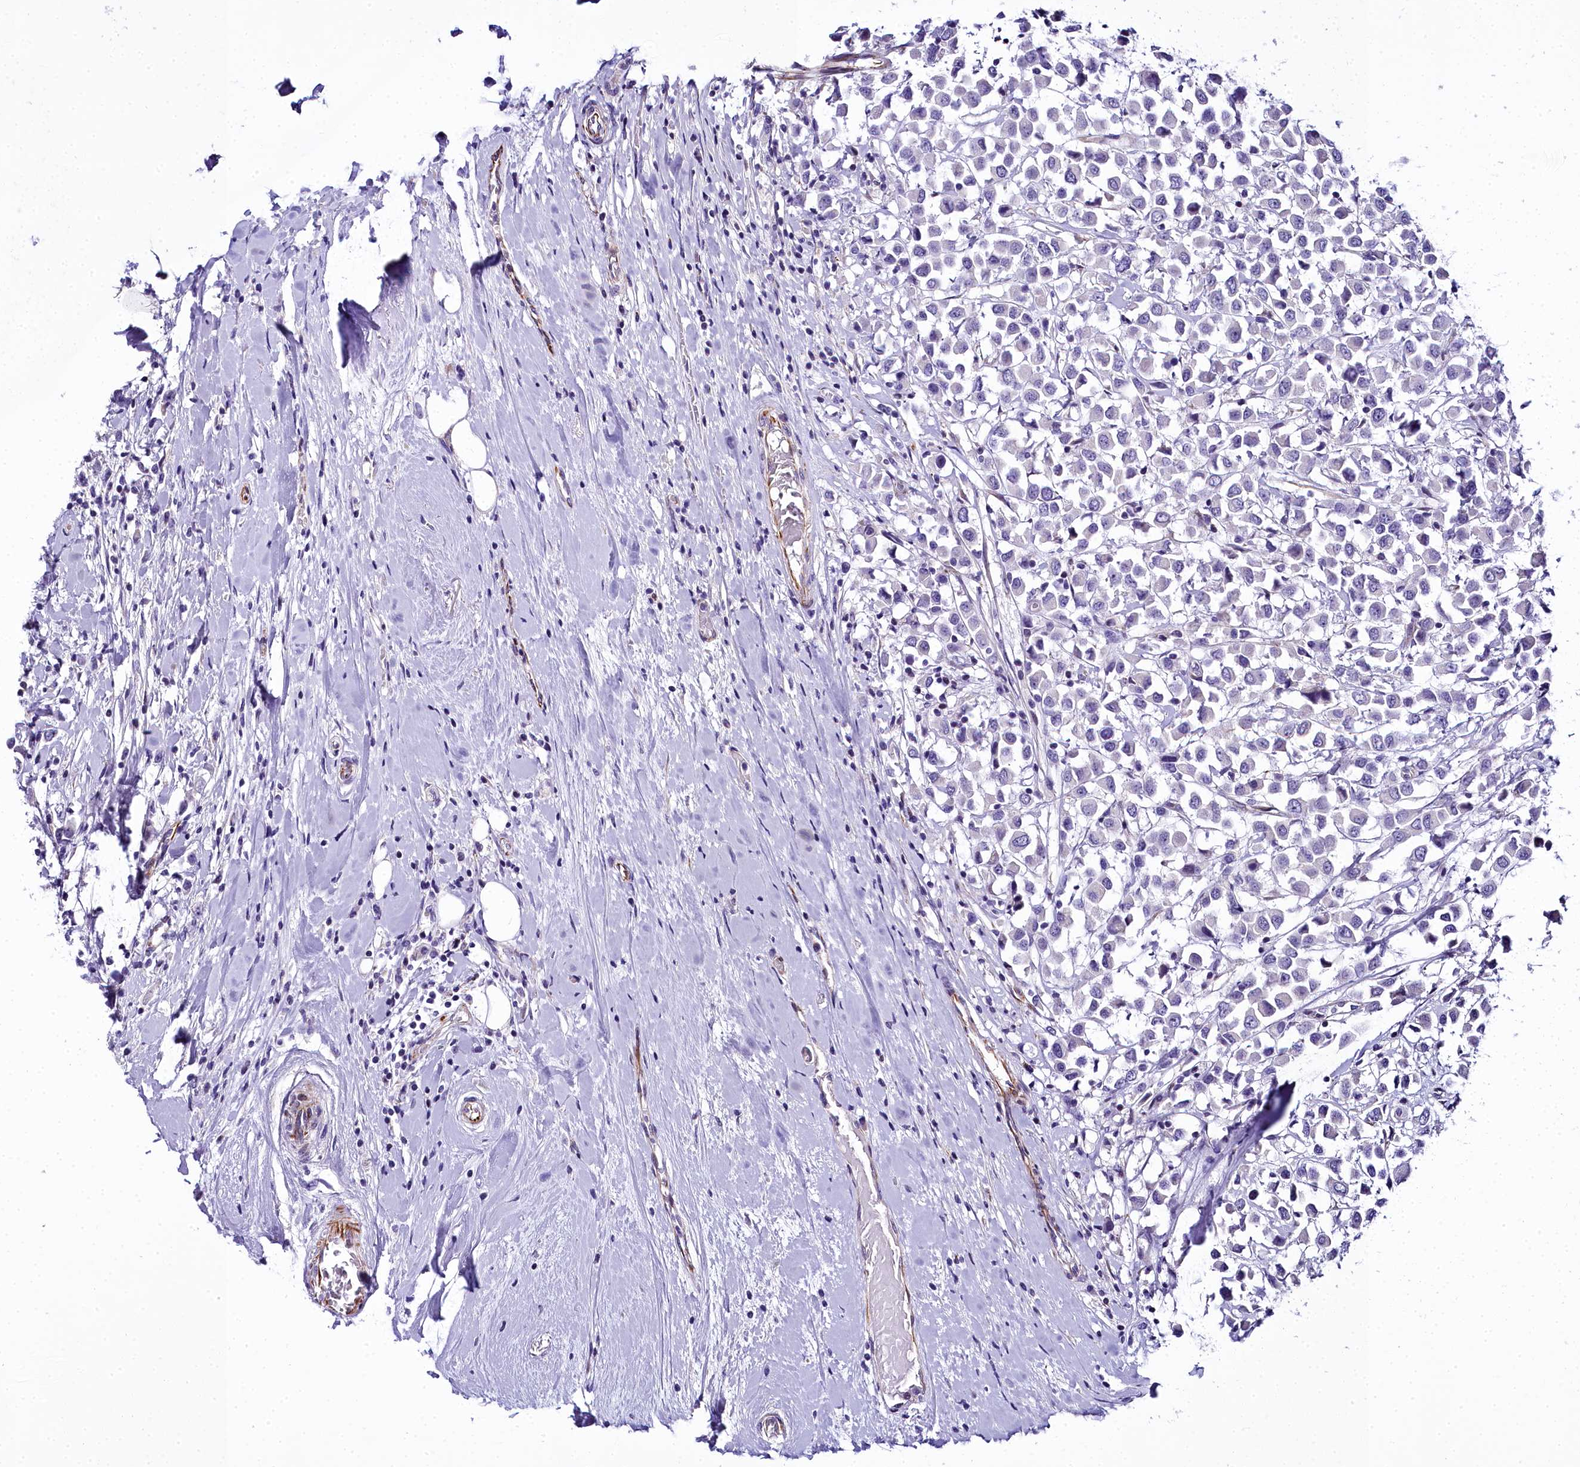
{"staining": {"intensity": "negative", "quantity": "none", "location": "none"}, "tissue": "breast cancer", "cell_type": "Tumor cells", "image_type": "cancer", "snomed": [{"axis": "morphology", "description": "Duct carcinoma"}, {"axis": "topography", "description": "Breast"}], "caption": "This is a histopathology image of IHC staining of intraductal carcinoma (breast), which shows no staining in tumor cells.", "gene": "TIMM22", "patient": {"sex": "female", "age": 61}}